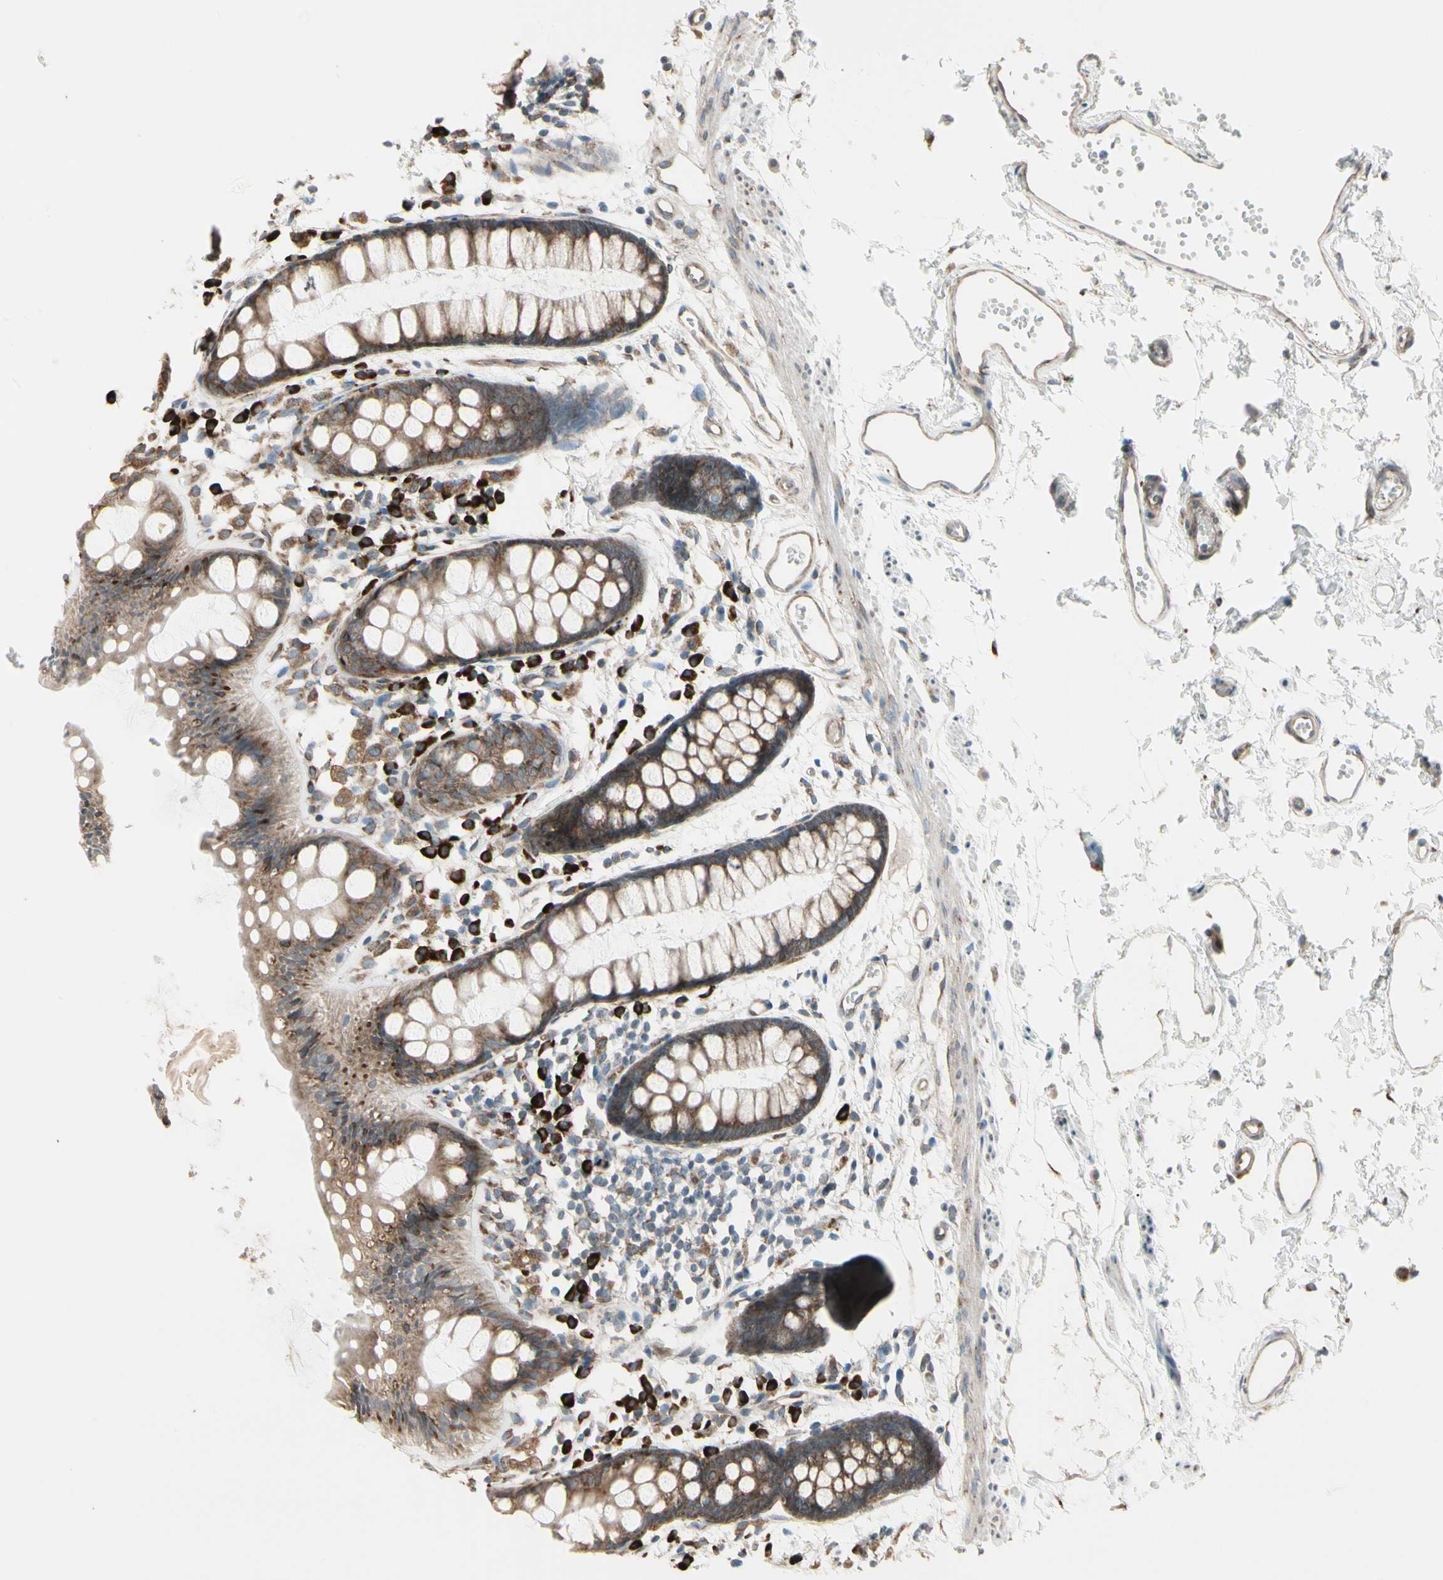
{"staining": {"intensity": "strong", "quantity": ">75%", "location": "cytoplasmic/membranous"}, "tissue": "rectum", "cell_type": "Glandular cells", "image_type": "normal", "snomed": [{"axis": "morphology", "description": "Normal tissue, NOS"}, {"axis": "topography", "description": "Rectum"}], "caption": "The immunohistochemical stain labels strong cytoplasmic/membranous expression in glandular cells of benign rectum.", "gene": "FNDC3A", "patient": {"sex": "female", "age": 66}}